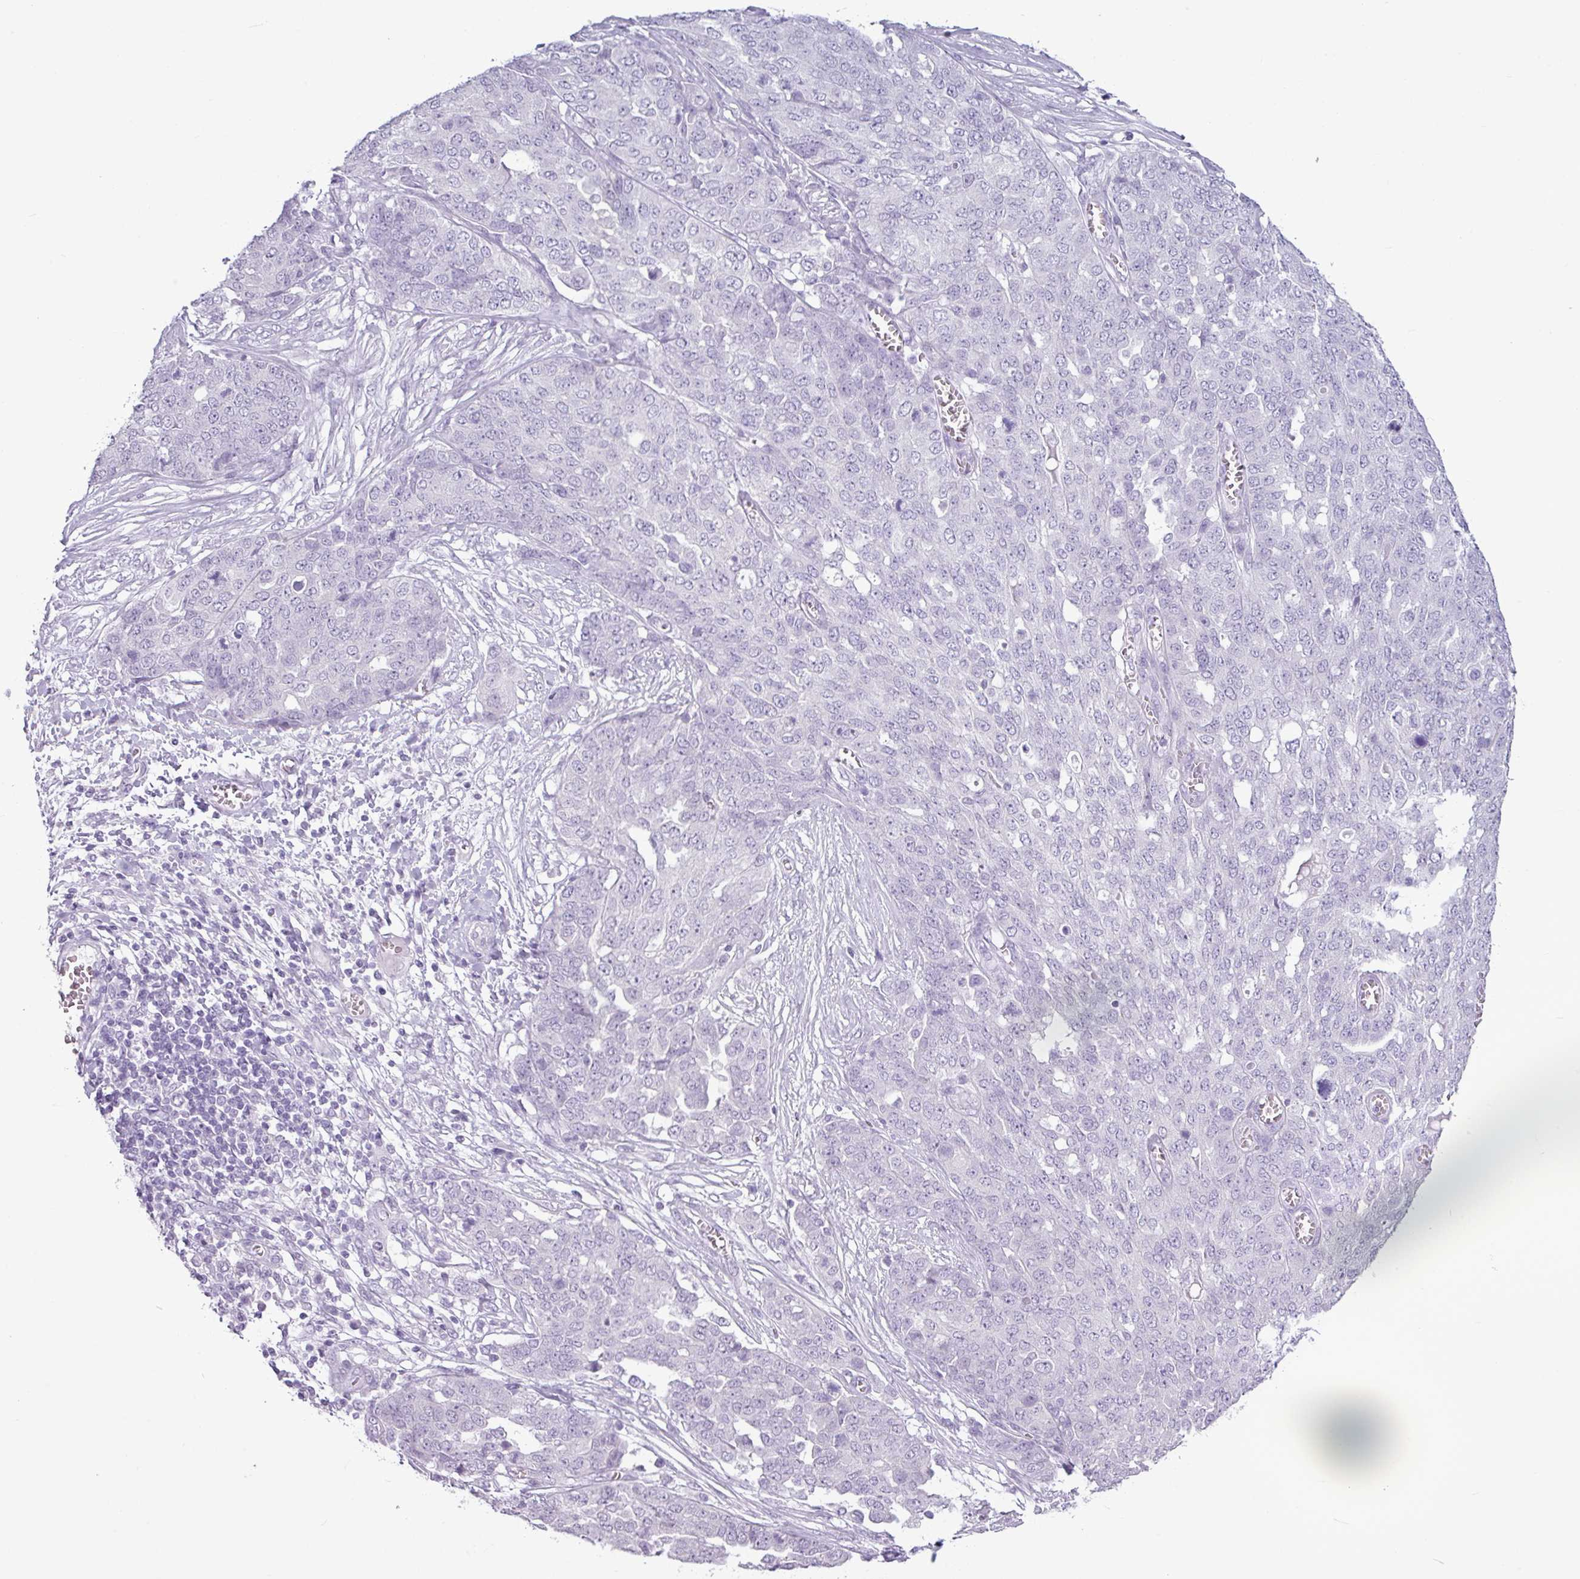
{"staining": {"intensity": "negative", "quantity": "none", "location": "none"}, "tissue": "ovarian cancer", "cell_type": "Tumor cells", "image_type": "cancer", "snomed": [{"axis": "morphology", "description": "Cystadenocarcinoma, serous, NOS"}, {"axis": "topography", "description": "Soft tissue"}, {"axis": "topography", "description": "Ovary"}], "caption": "Immunohistochemistry (IHC) image of serous cystadenocarcinoma (ovarian) stained for a protein (brown), which exhibits no positivity in tumor cells.", "gene": "AMY2A", "patient": {"sex": "female", "age": 57}}